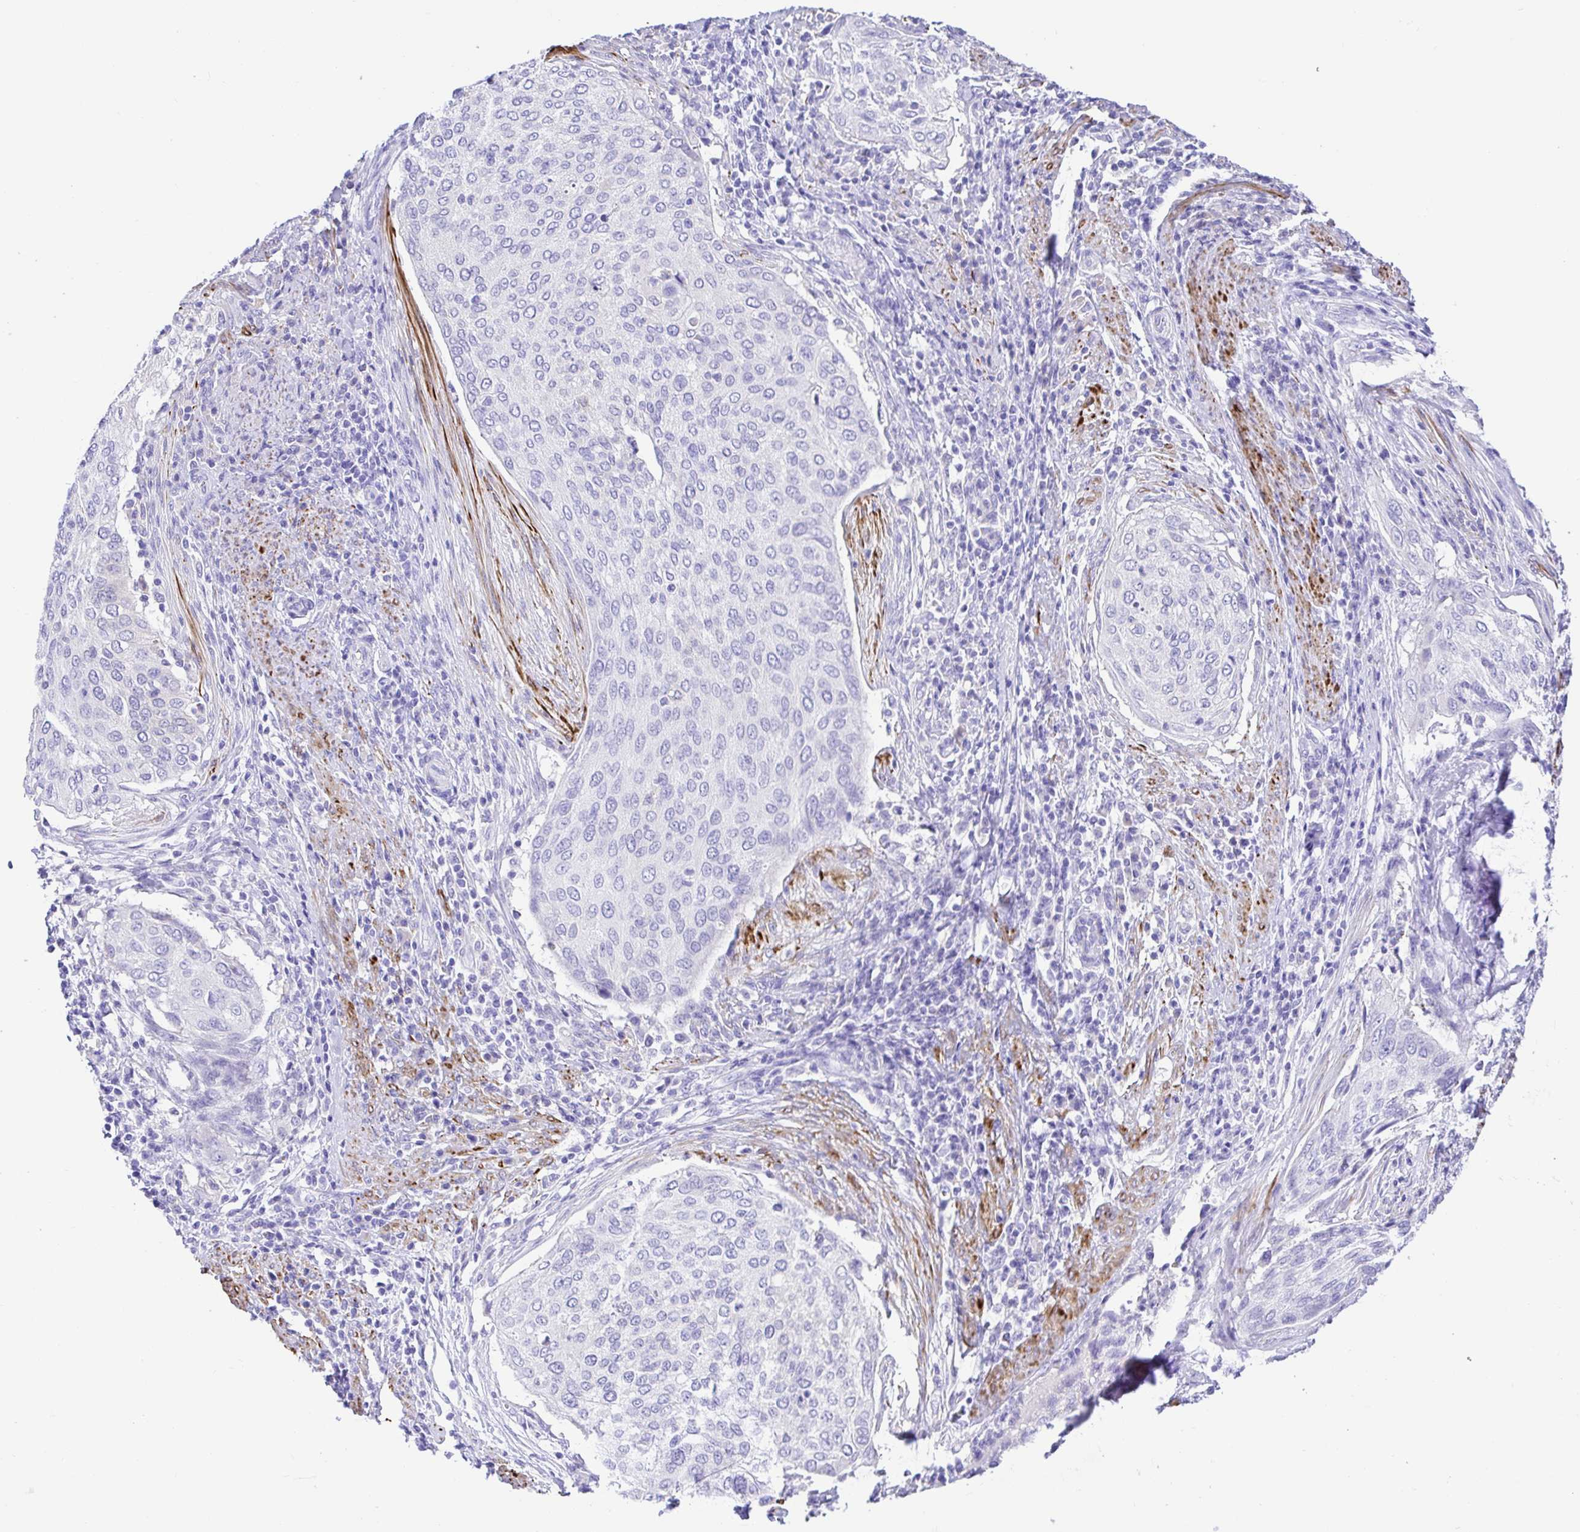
{"staining": {"intensity": "negative", "quantity": "none", "location": "none"}, "tissue": "cervical cancer", "cell_type": "Tumor cells", "image_type": "cancer", "snomed": [{"axis": "morphology", "description": "Squamous cell carcinoma, NOS"}, {"axis": "topography", "description": "Cervix"}], "caption": "Cervical cancer was stained to show a protein in brown. There is no significant positivity in tumor cells.", "gene": "BACE2", "patient": {"sex": "female", "age": 38}}